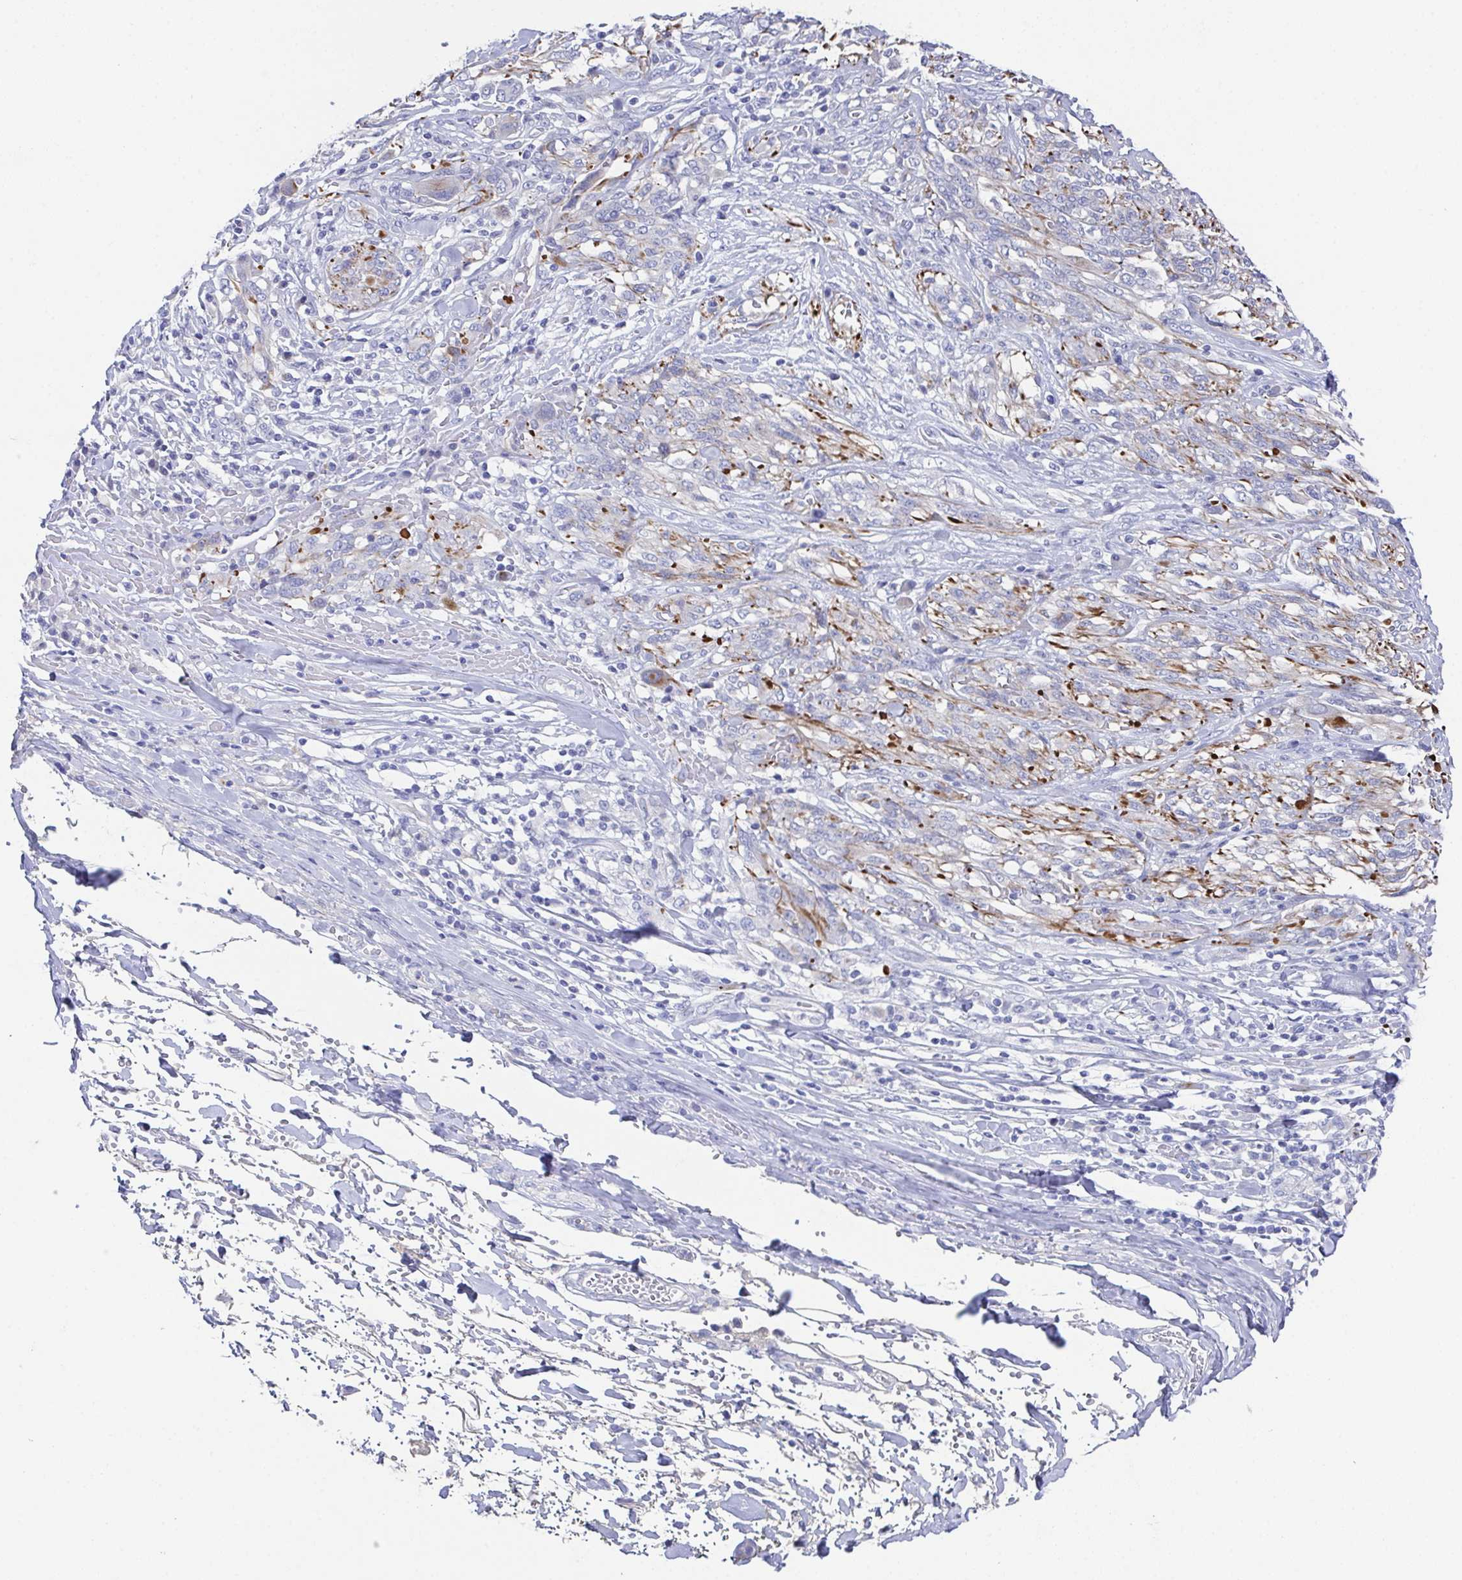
{"staining": {"intensity": "weak", "quantity": "<25%", "location": "cytoplasmic/membranous"}, "tissue": "melanoma", "cell_type": "Tumor cells", "image_type": "cancer", "snomed": [{"axis": "morphology", "description": "Malignant melanoma, NOS"}, {"axis": "topography", "description": "Skin"}], "caption": "An image of human malignant melanoma is negative for staining in tumor cells.", "gene": "SSC4D", "patient": {"sex": "female", "age": 91}}